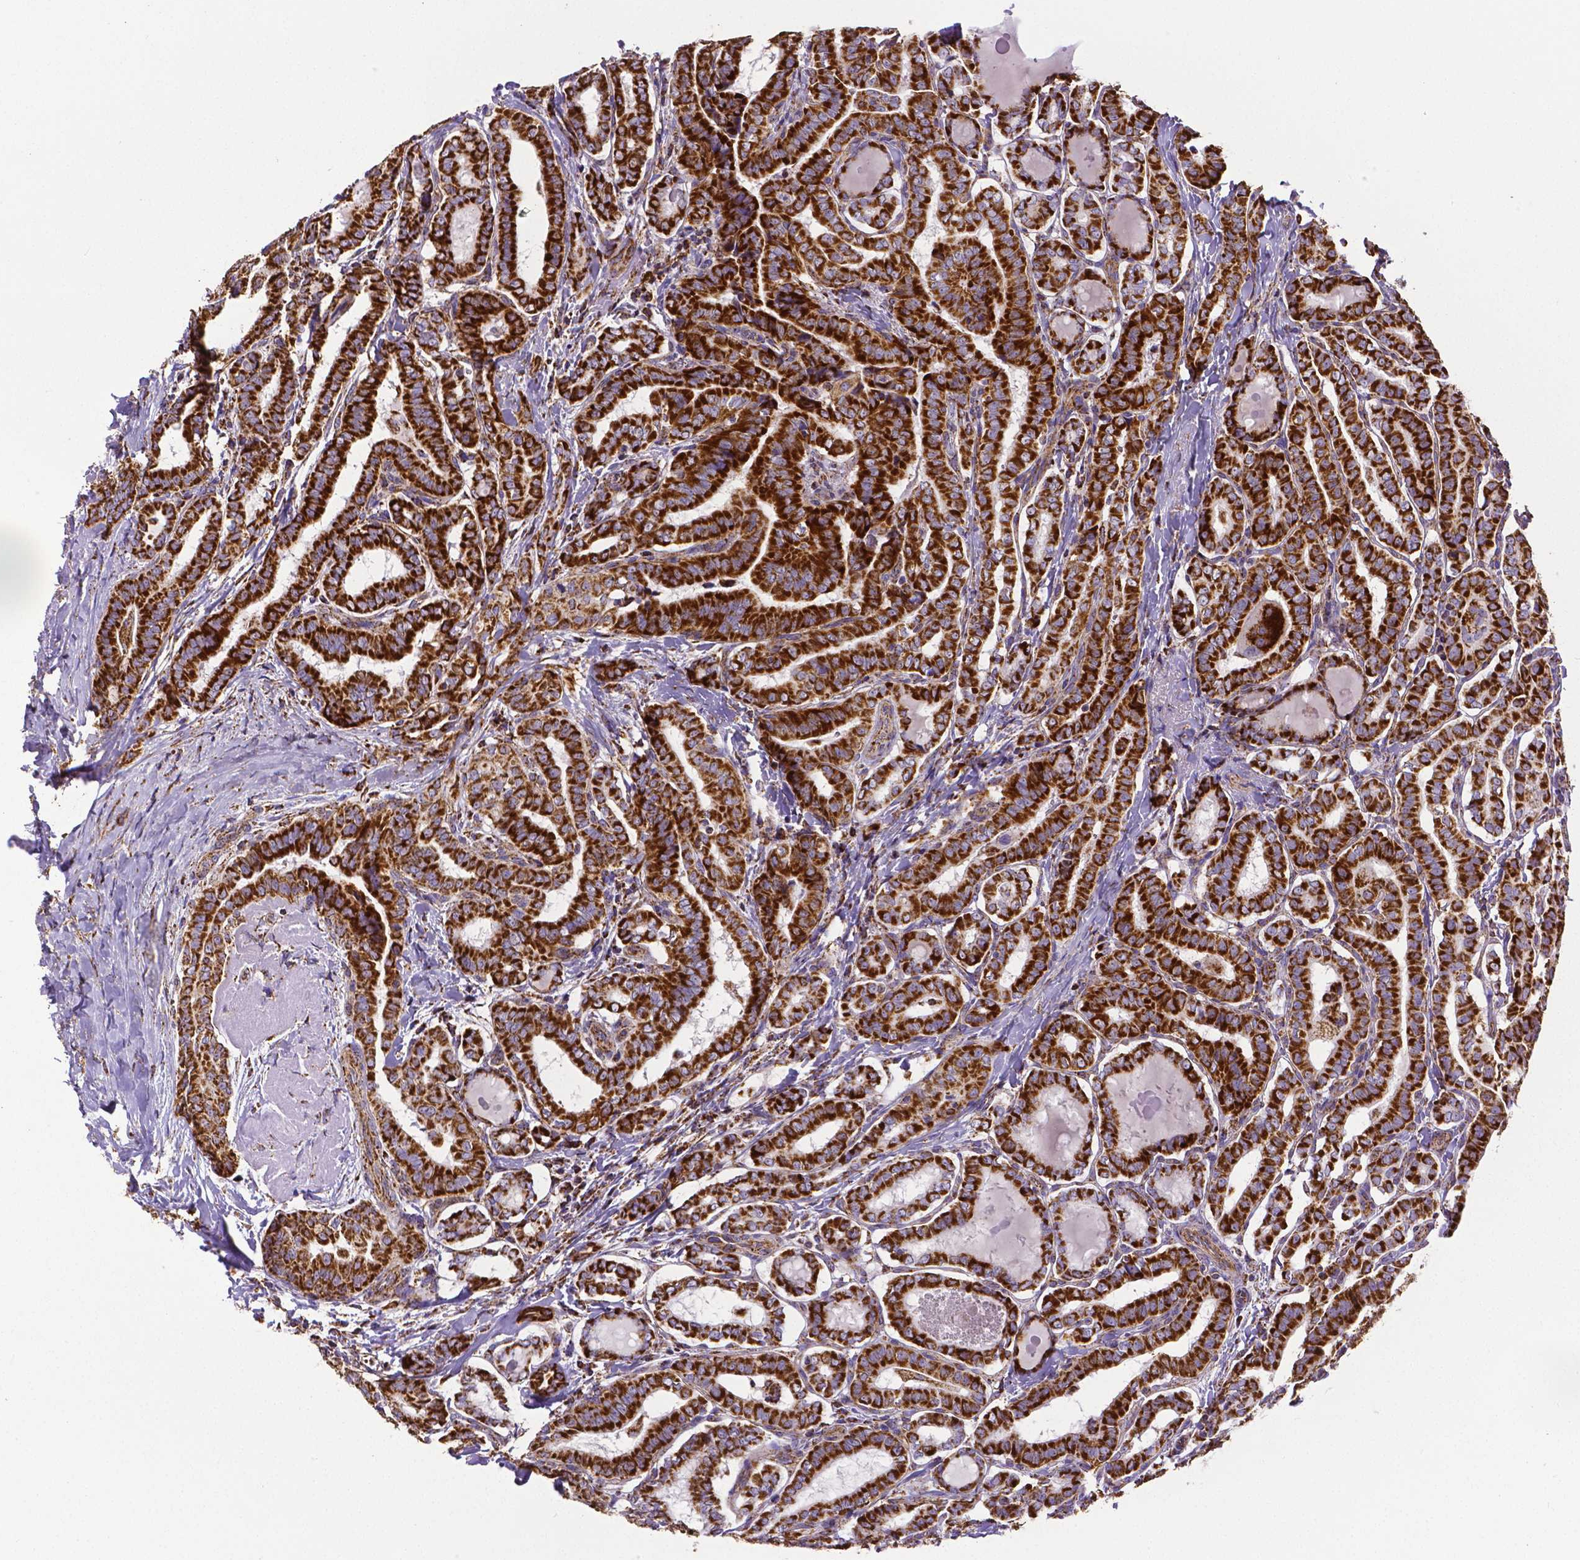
{"staining": {"intensity": "strong", "quantity": ">75%", "location": "cytoplasmic/membranous"}, "tissue": "thyroid cancer", "cell_type": "Tumor cells", "image_type": "cancer", "snomed": [{"axis": "morphology", "description": "Papillary adenocarcinoma, NOS"}, {"axis": "morphology", "description": "Papillary adenoma metastatic"}, {"axis": "topography", "description": "Thyroid gland"}], "caption": "The immunohistochemical stain labels strong cytoplasmic/membranous staining in tumor cells of papillary adenocarcinoma (thyroid) tissue.", "gene": "MACC1", "patient": {"sex": "female", "age": 50}}